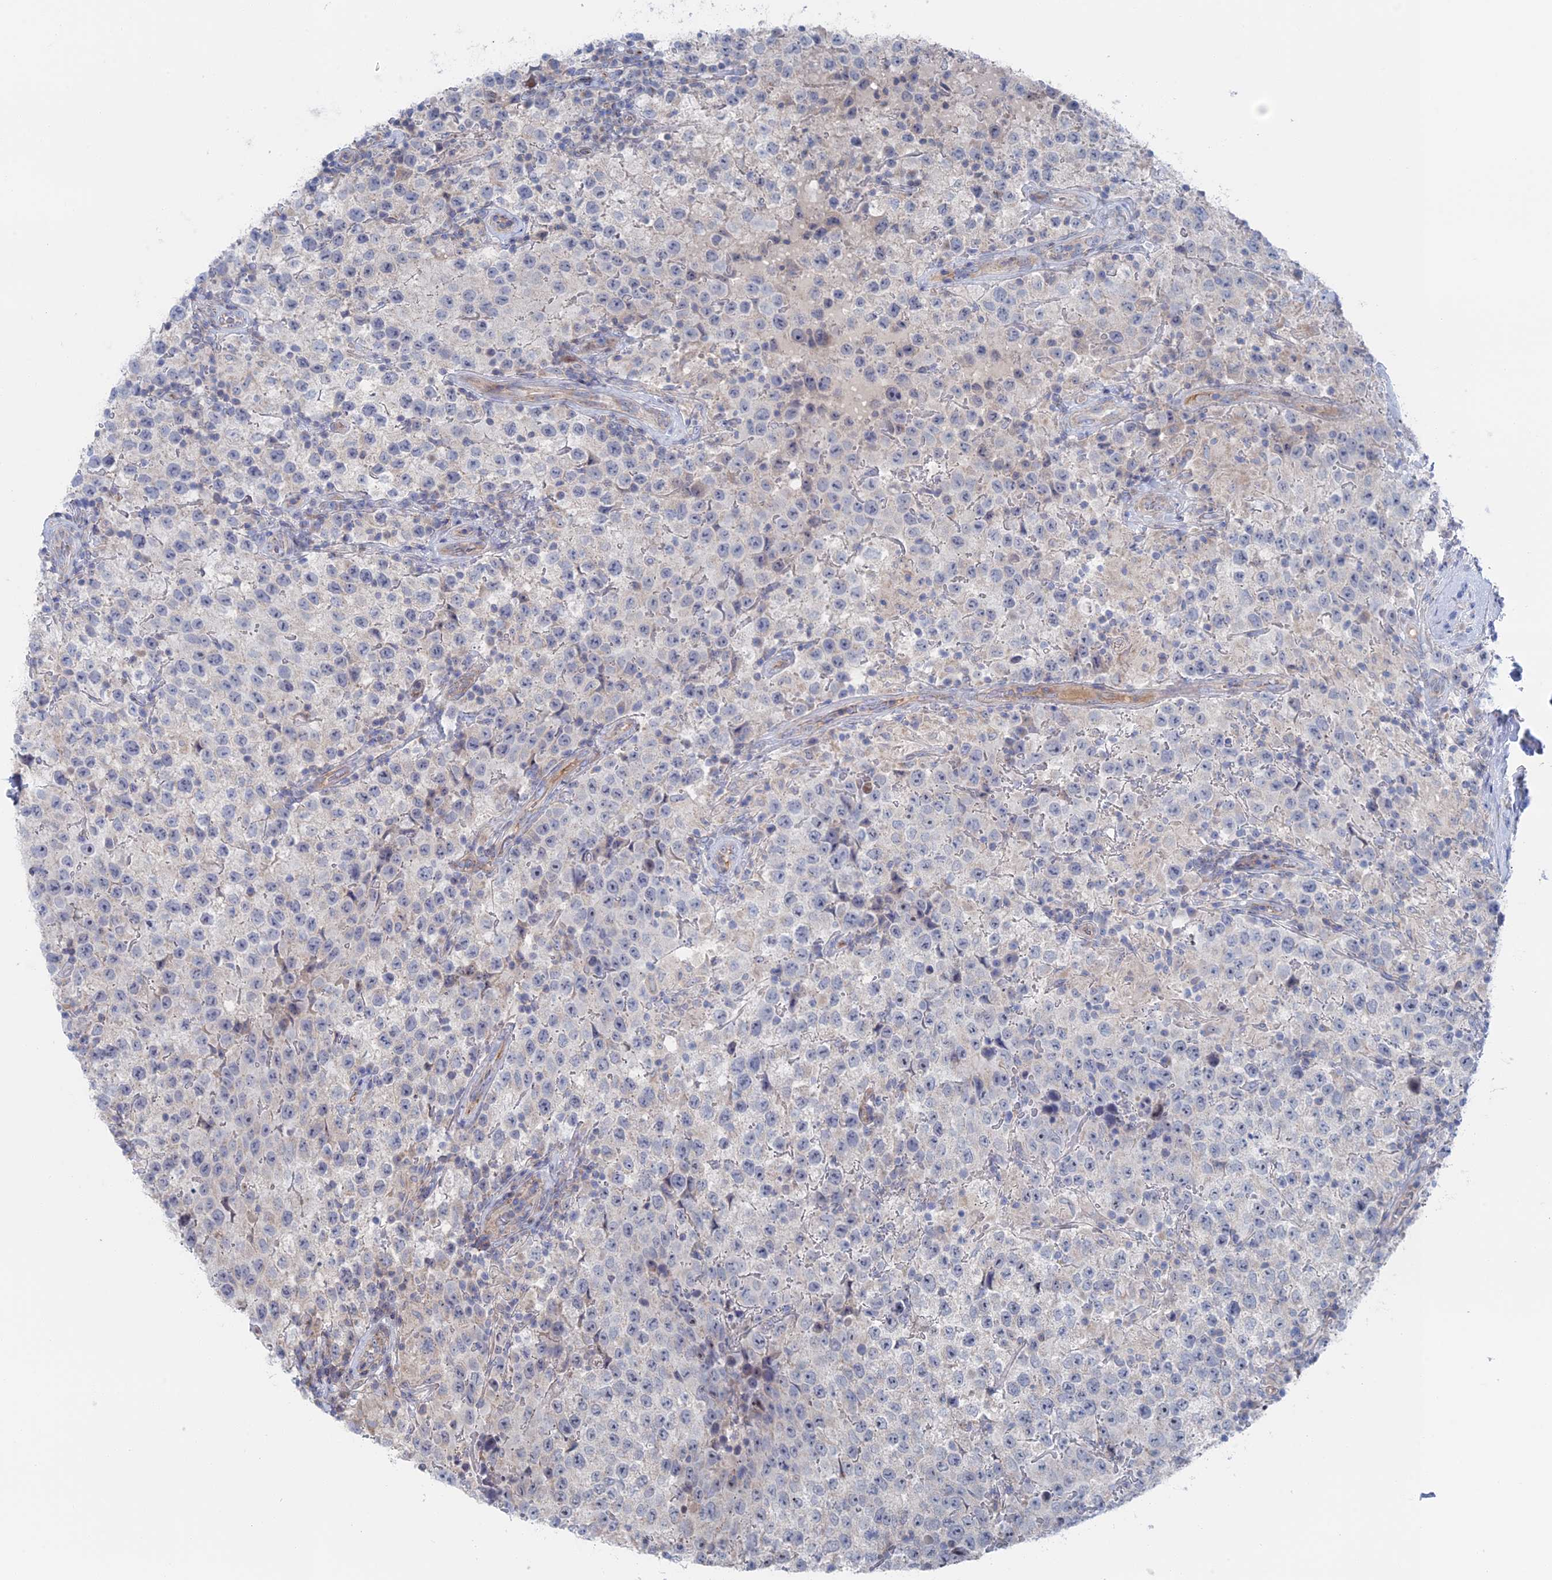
{"staining": {"intensity": "negative", "quantity": "none", "location": "none"}, "tissue": "testis cancer", "cell_type": "Tumor cells", "image_type": "cancer", "snomed": [{"axis": "morphology", "description": "Seminoma, NOS"}, {"axis": "morphology", "description": "Carcinoma, Embryonal, NOS"}, {"axis": "topography", "description": "Testis"}], "caption": "Immunohistochemistry (IHC) photomicrograph of neoplastic tissue: seminoma (testis) stained with DAB shows no significant protein expression in tumor cells.", "gene": "IL7", "patient": {"sex": "male", "age": 41}}